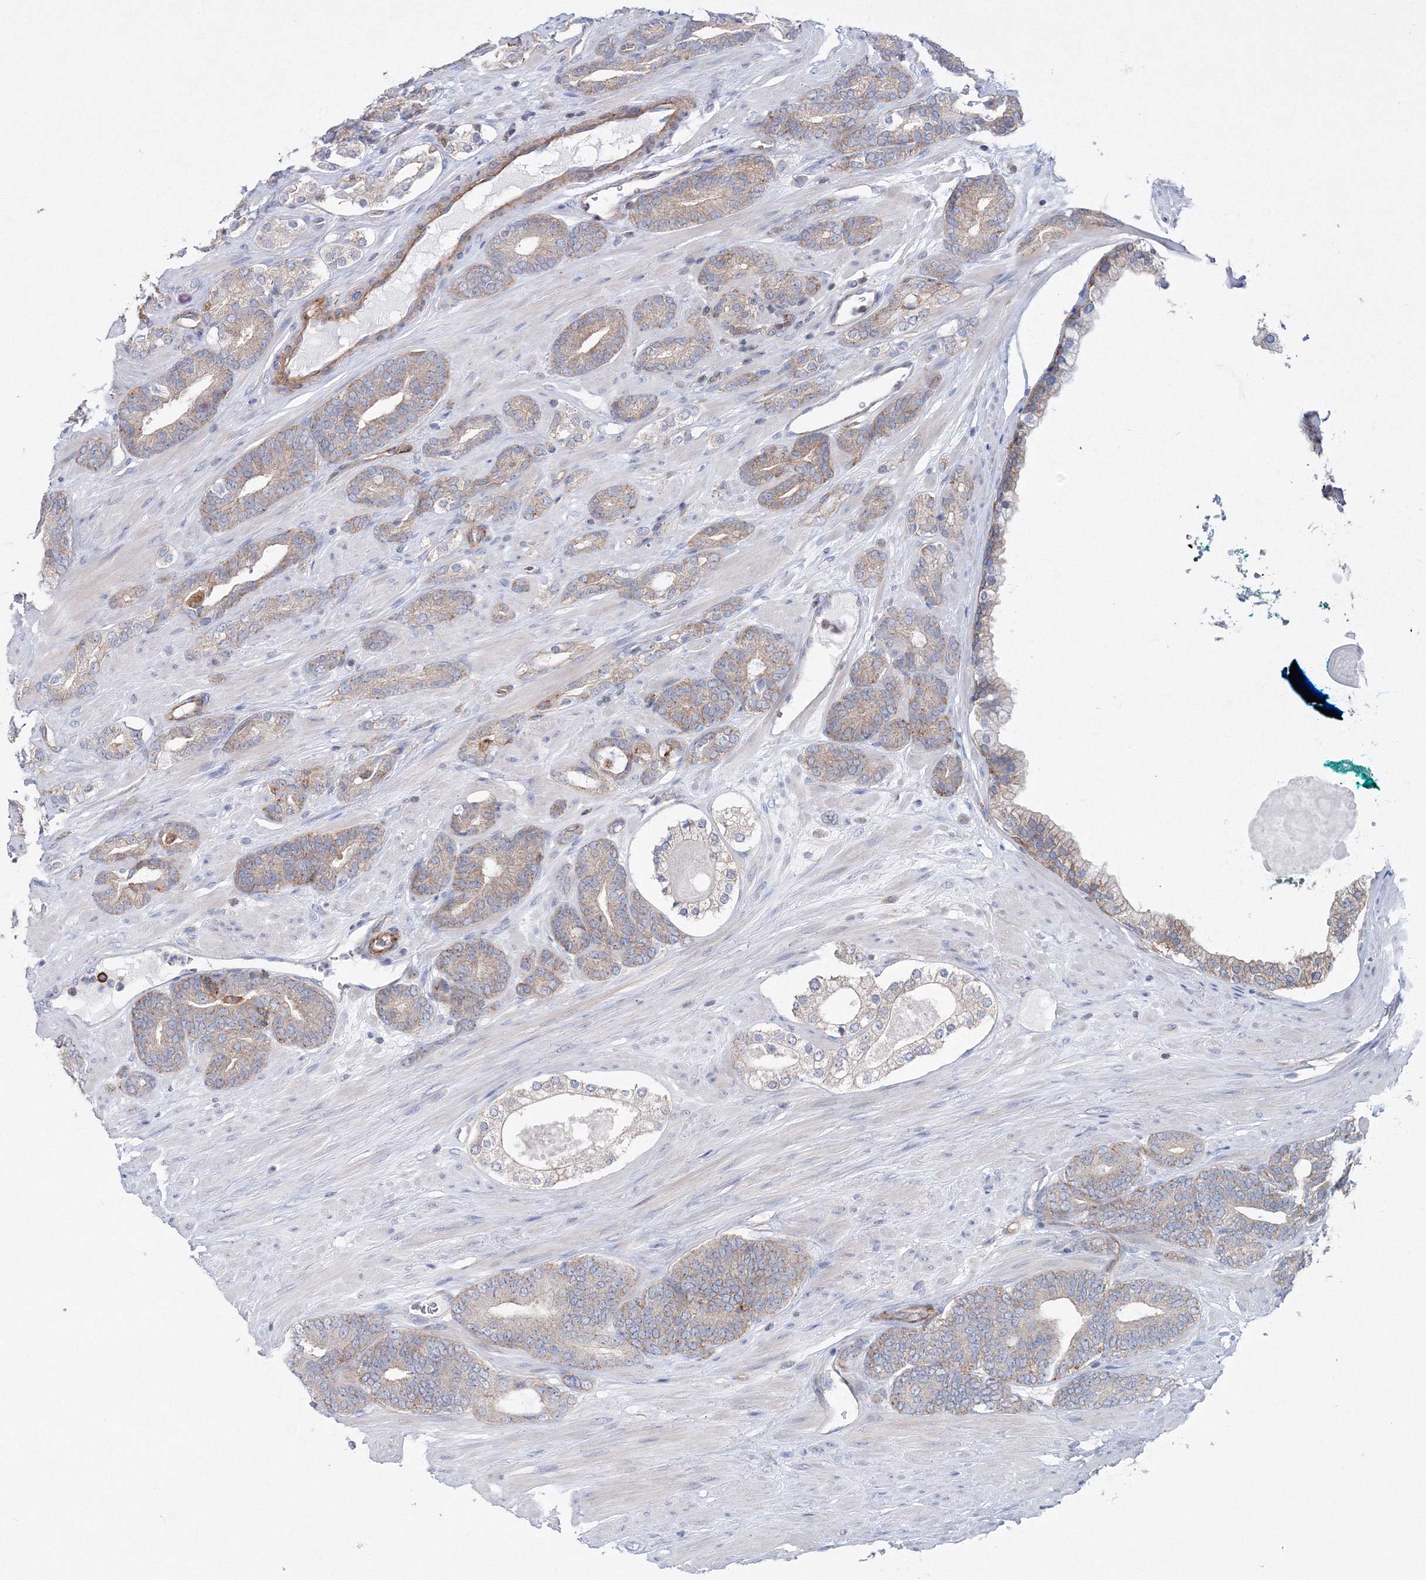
{"staining": {"intensity": "weak", "quantity": ">75%", "location": "cytoplasmic/membranous"}, "tissue": "prostate cancer", "cell_type": "Tumor cells", "image_type": "cancer", "snomed": [{"axis": "morphology", "description": "Adenocarcinoma, Low grade"}, {"axis": "topography", "description": "Prostate"}], "caption": "A micrograph of human prostate cancer stained for a protein exhibits weak cytoplasmic/membranous brown staining in tumor cells.", "gene": "GGA2", "patient": {"sex": "male", "age": 63}}